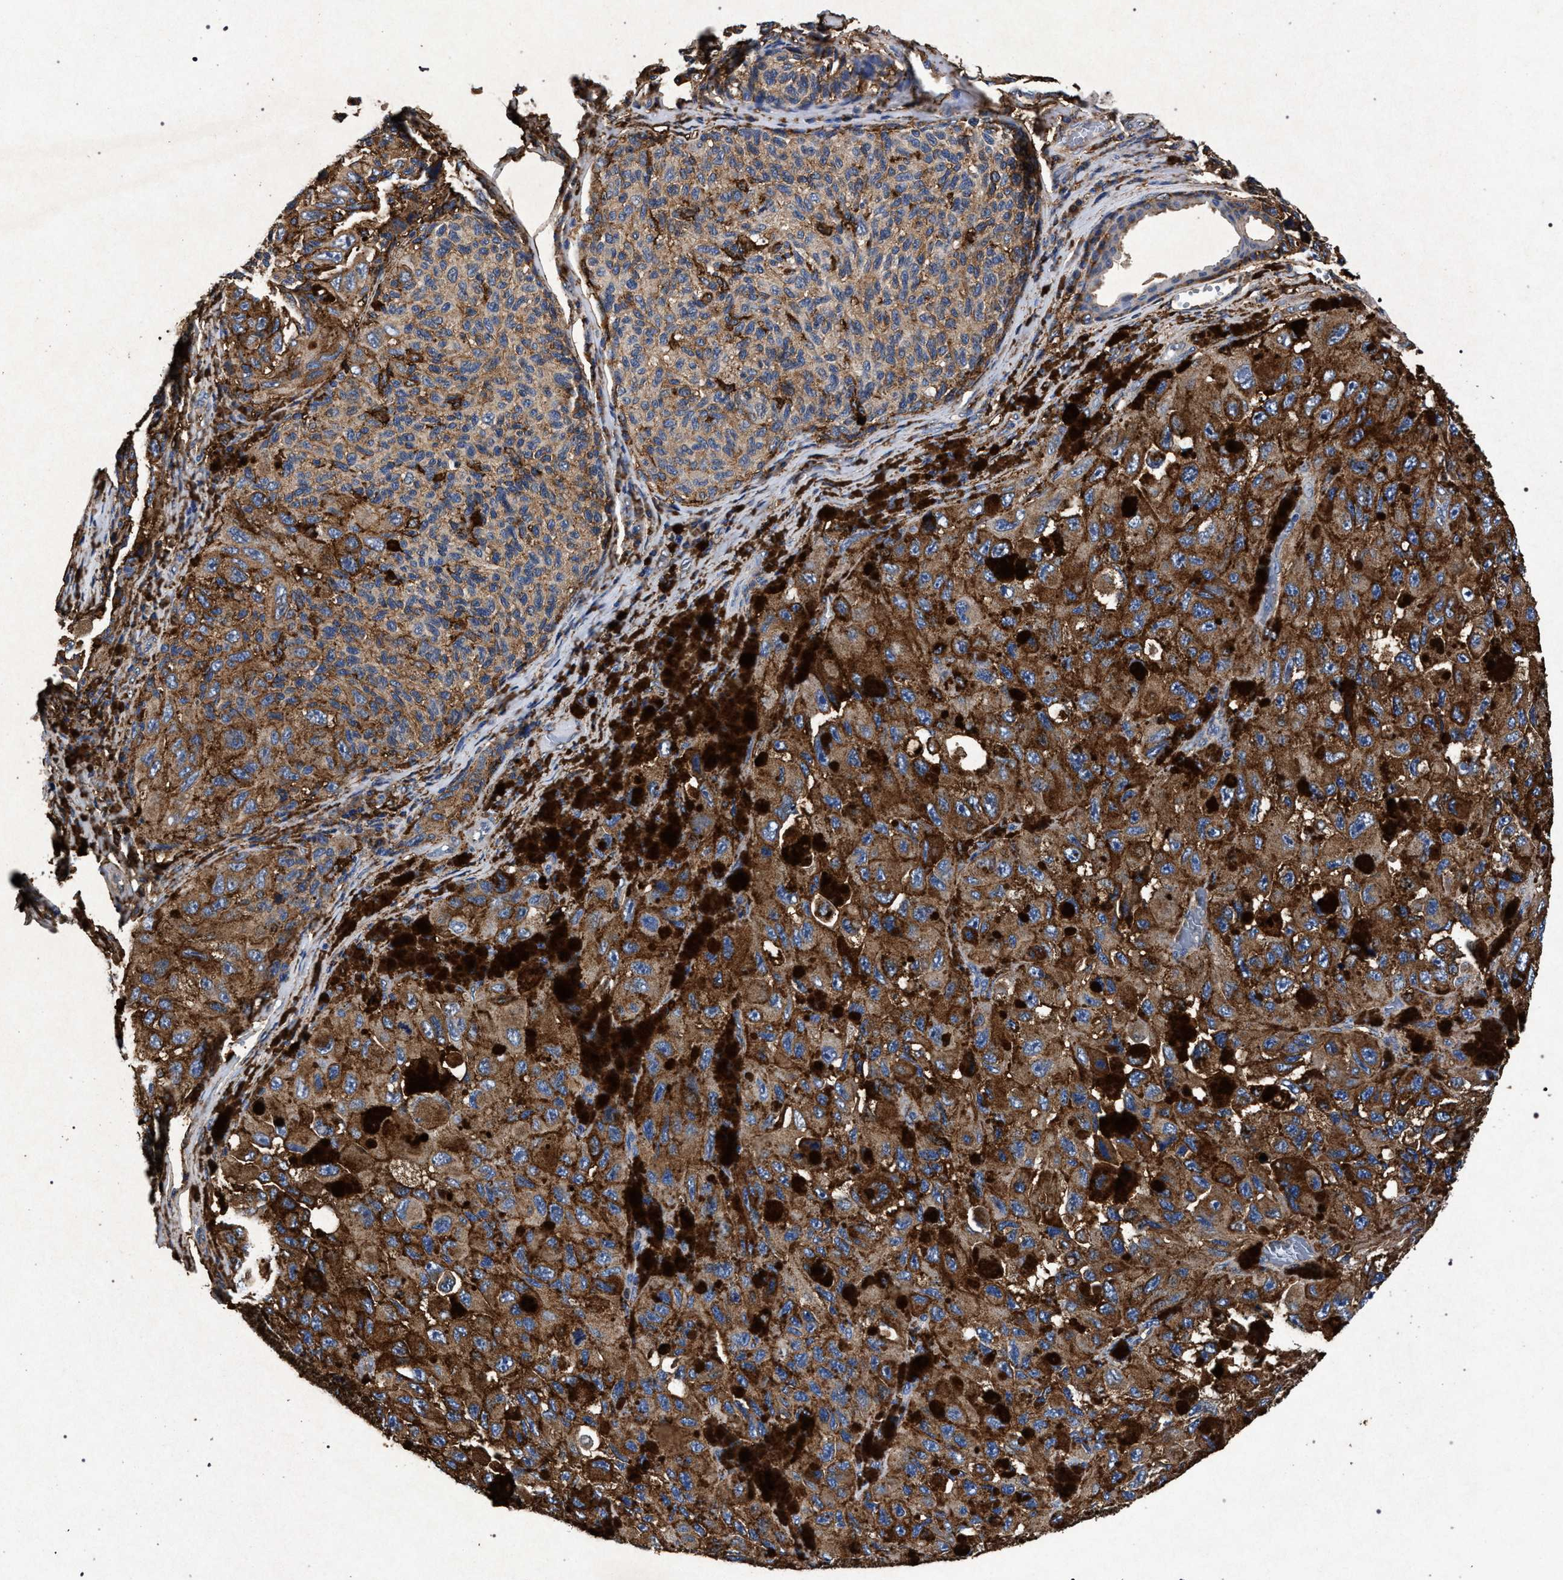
{"staining": {"intensity": "moderate", "quantity": ">75%", "location": "cytoplasmic/membranous"}, "tissue": "melanoma", "cell_type": "Tumor cells", "image_type": "cancer", "snomed": [{"axis": "morphology", "description": "Malignant melanoma, NOS"}, {"axis": "topography", "description": "Skin"}], "caption": "Moderate cytoplasmic/membranous protein staining is identified in about >75% of tumor cells in melanoma.", "gene": "MARCKS", "patient": {"sex": "female", "age": 73}}